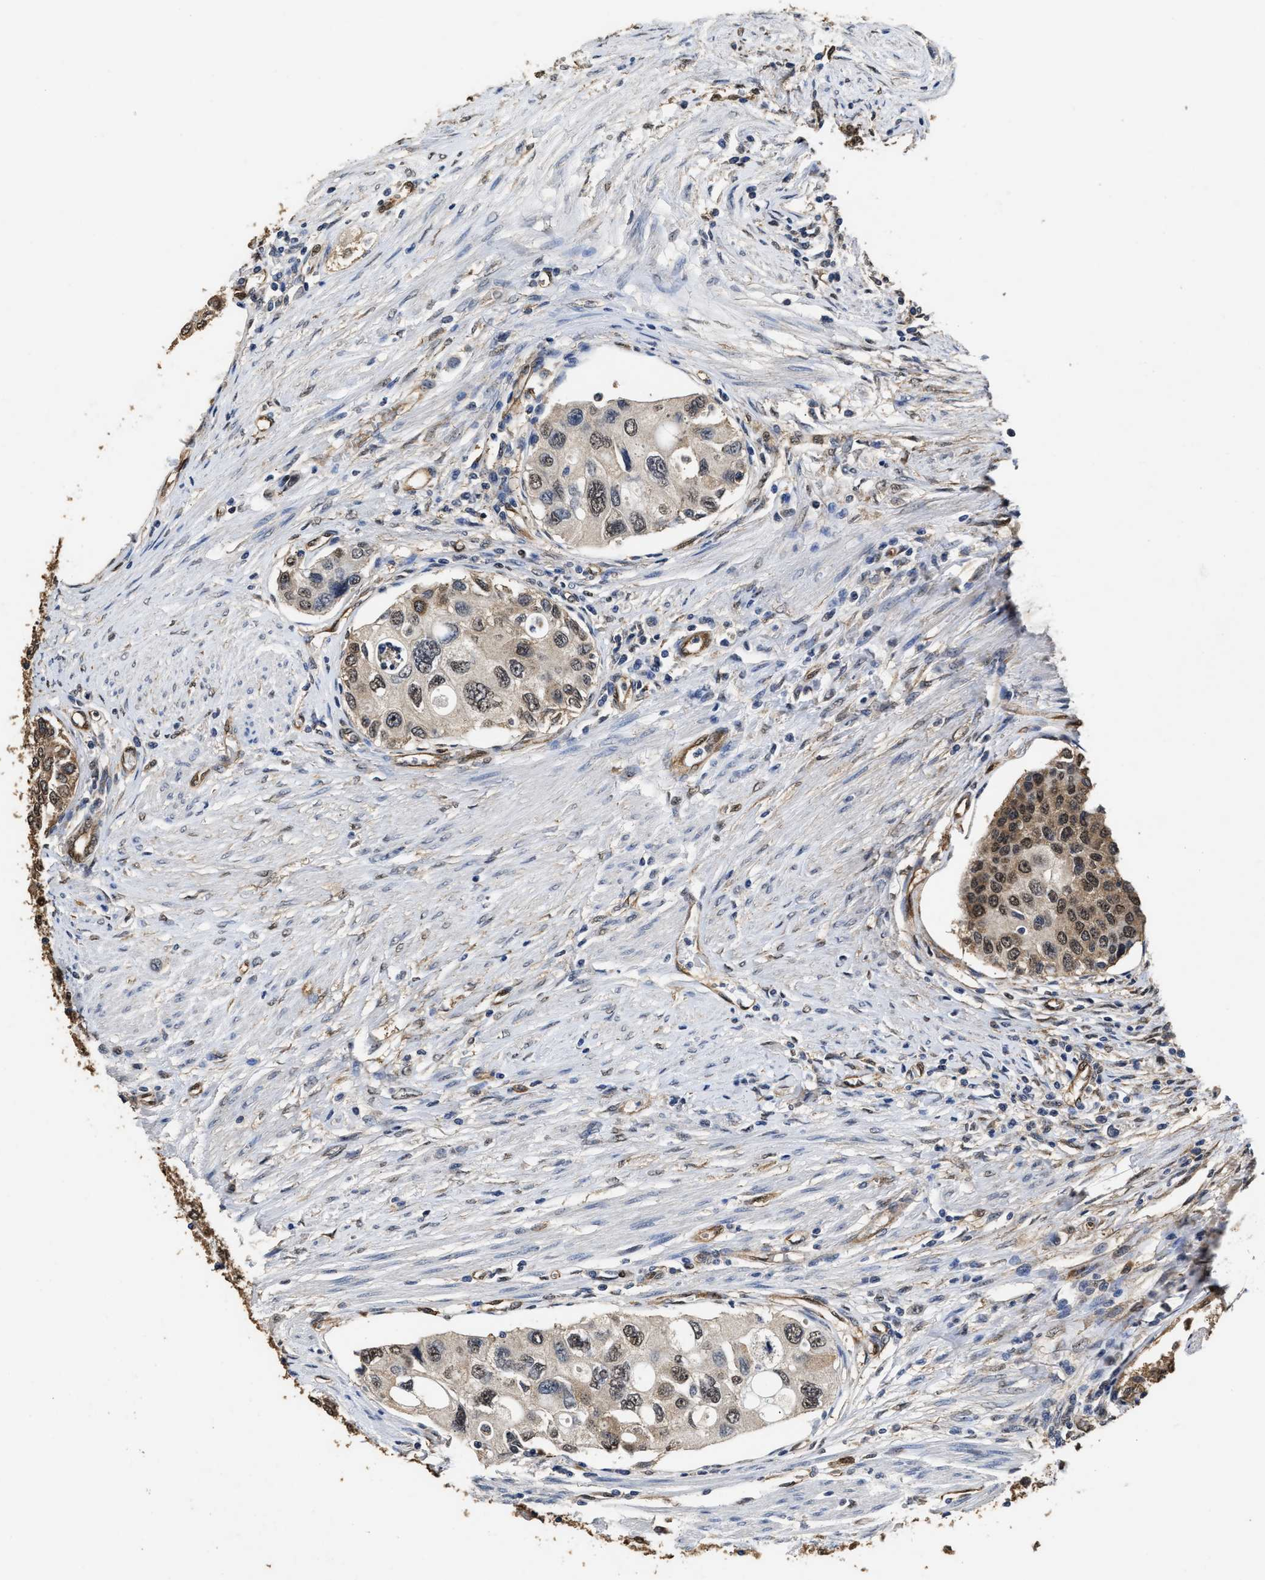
{"staining": {"intensity": "moderate", "quantity": ">75%", "location": "cytoplasmic/membranous,nuclear"}, "tissue": "urothelial cancer", "cell_type": "Tumor cells", "image_type": "cancer", "snomed": [{"axis": "morphology", "description": "Urothelial carcinoma, High grade"}, {"axis": "topography", "description": "Urinary bladder"}], "caption": "This photomicrograph exhibits immunohistochemistry (IHC) staining of urothelial cancer, with medium moderate cytoplasmic/membranous and nuclear staining in about >75% of tumor cells.", "gene": "YWHAE", "patient": {"sex": "female", "age": 56}}